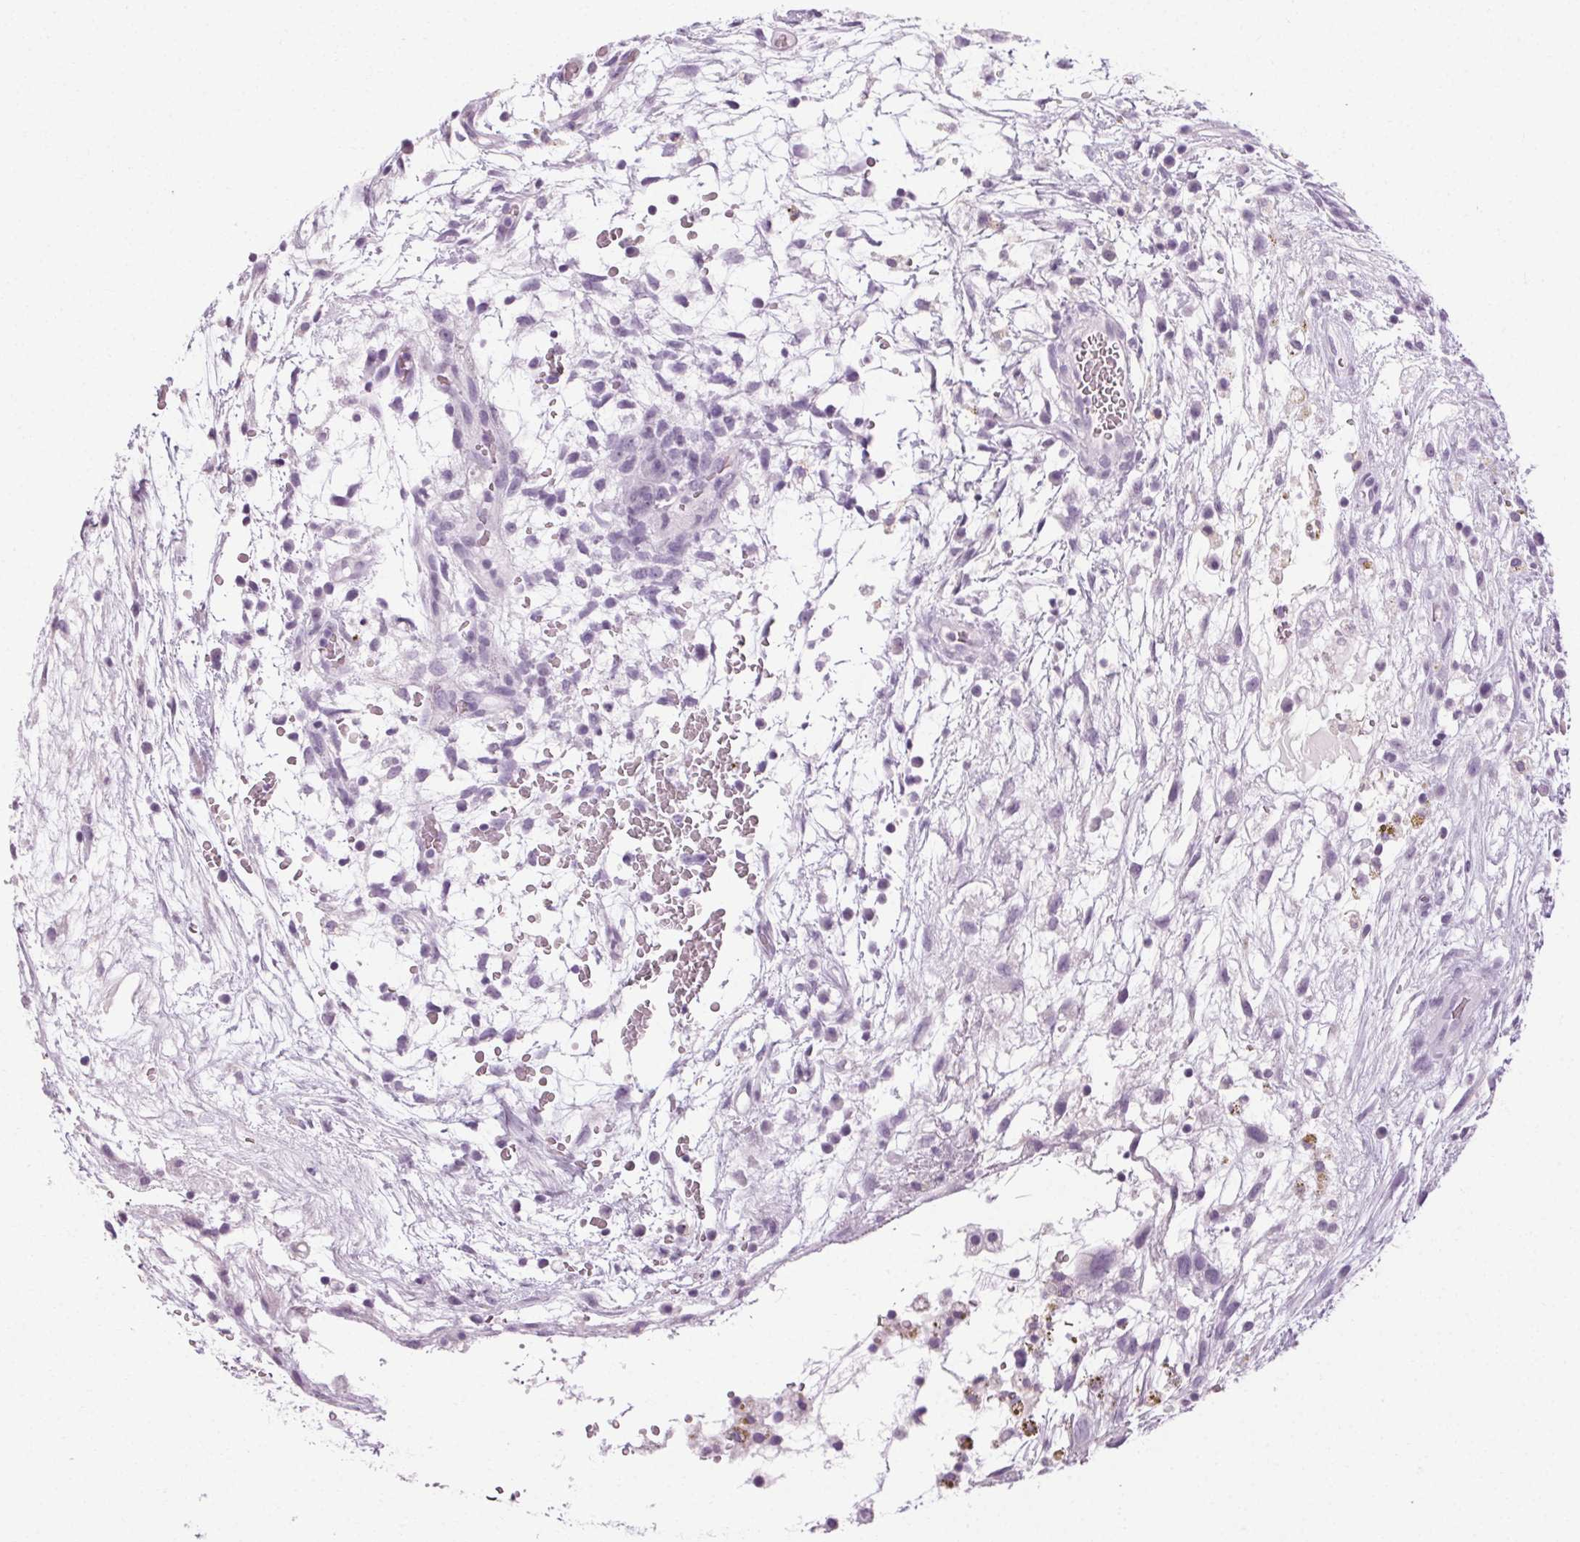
{"staining": {"intensity": "negative", "quantity": "none", "location": "none"}, "tissue": "testis cancer", "cell_type": "Tumor cells", "image_type": "cancer", "snomed": [{"axis": "morphology", "description": "Normal tissue, NOS"}, {"axis": "morphology", "description": "Carcinoma, Embryonal, NOS"}, {"axis": "topography", "description": "Testis"}], "caption": "A histopathology image of human testis embryonal carcinoma is negative for staining in tumor cells.", "gene": "POMC", "patient": {"sex": "male", "age": 32}}